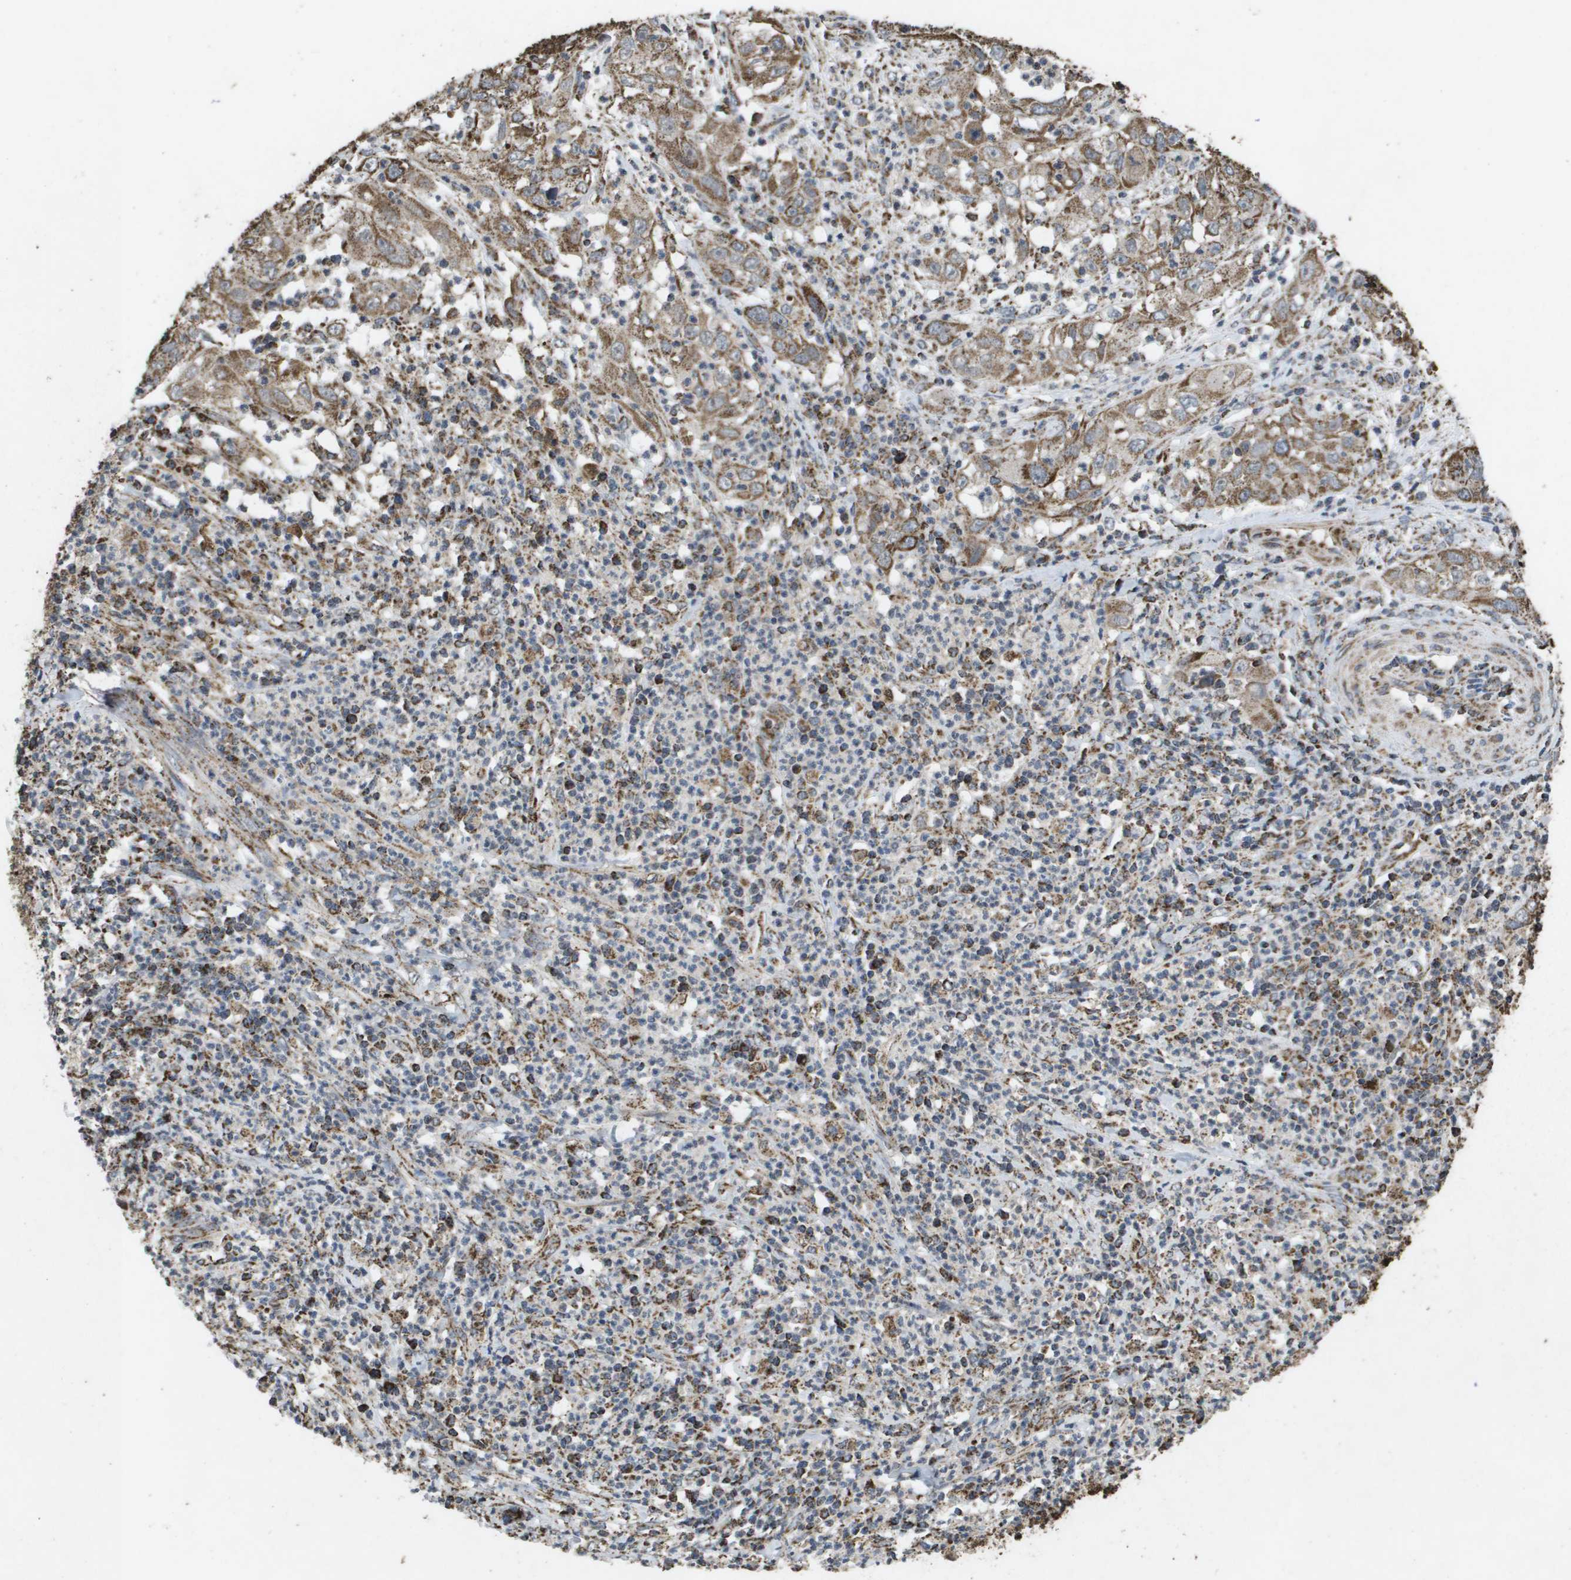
{"staining": {"intensity": "moderate", "quantity": ">75%", "location": "cytoplasmic/membranous"}, "tissue": "cervical cancer", "cell_type": "Tumor cells", "image_type": "cancer", "snomed": [{"axis": "morphology", "description": "Squamous cell carcinoma, NOS"}, {"axis": "topography", "description": "Cervix"}], "caption": "A medium amount of moderate cytoplasmic/membranous expression is seen in about >75% of tumor cells in cervical squamous cell carcinoma tissue.", "gene": "HSPE1", "patient": {"sex": "female", "age": 32}}